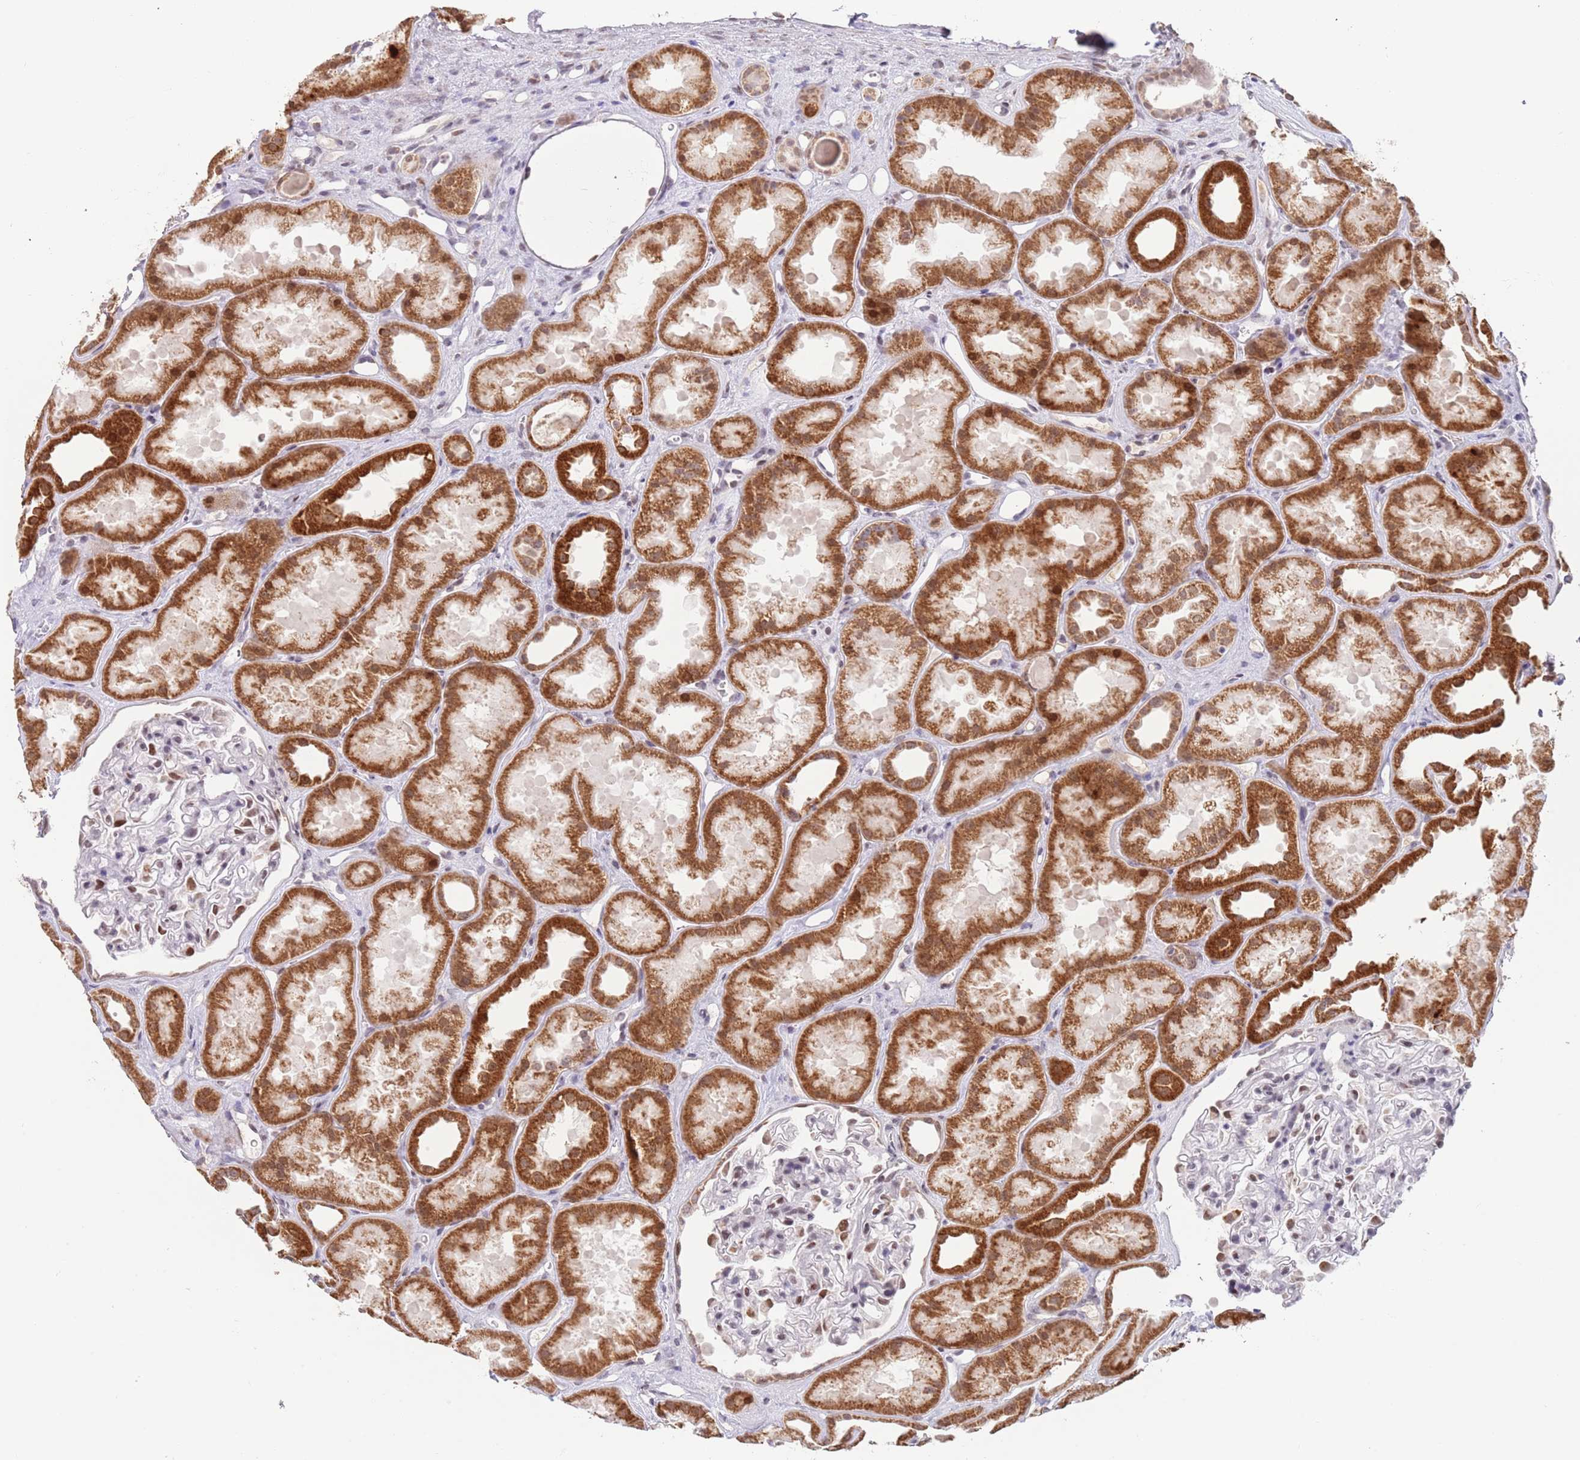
{"staining": {"intensity": "moderate", "quantity": "<25%", "location": "nuclear"}, "tissue": "kidney", "cell_type": "Cells in glomeruli", "image_type": "normal", "snomed": [{"axis": "morphology", "description": "Normal tissue, NOS"}, {"axis": "topography", "description": "Kidney"}], "caption": "High-magnification brightfield microscopy of normal kidney stained with DAB (brown) and counterstained with hematoxylin (blue). cells in glomeruli exhibit moderate nuclear expression is present in about<25% of cells. (DAB IHC, brown staining for protein, blue staining for nuclei).", "gene": "TIMM13", "patient": {"sex": "male", "age": 61}}